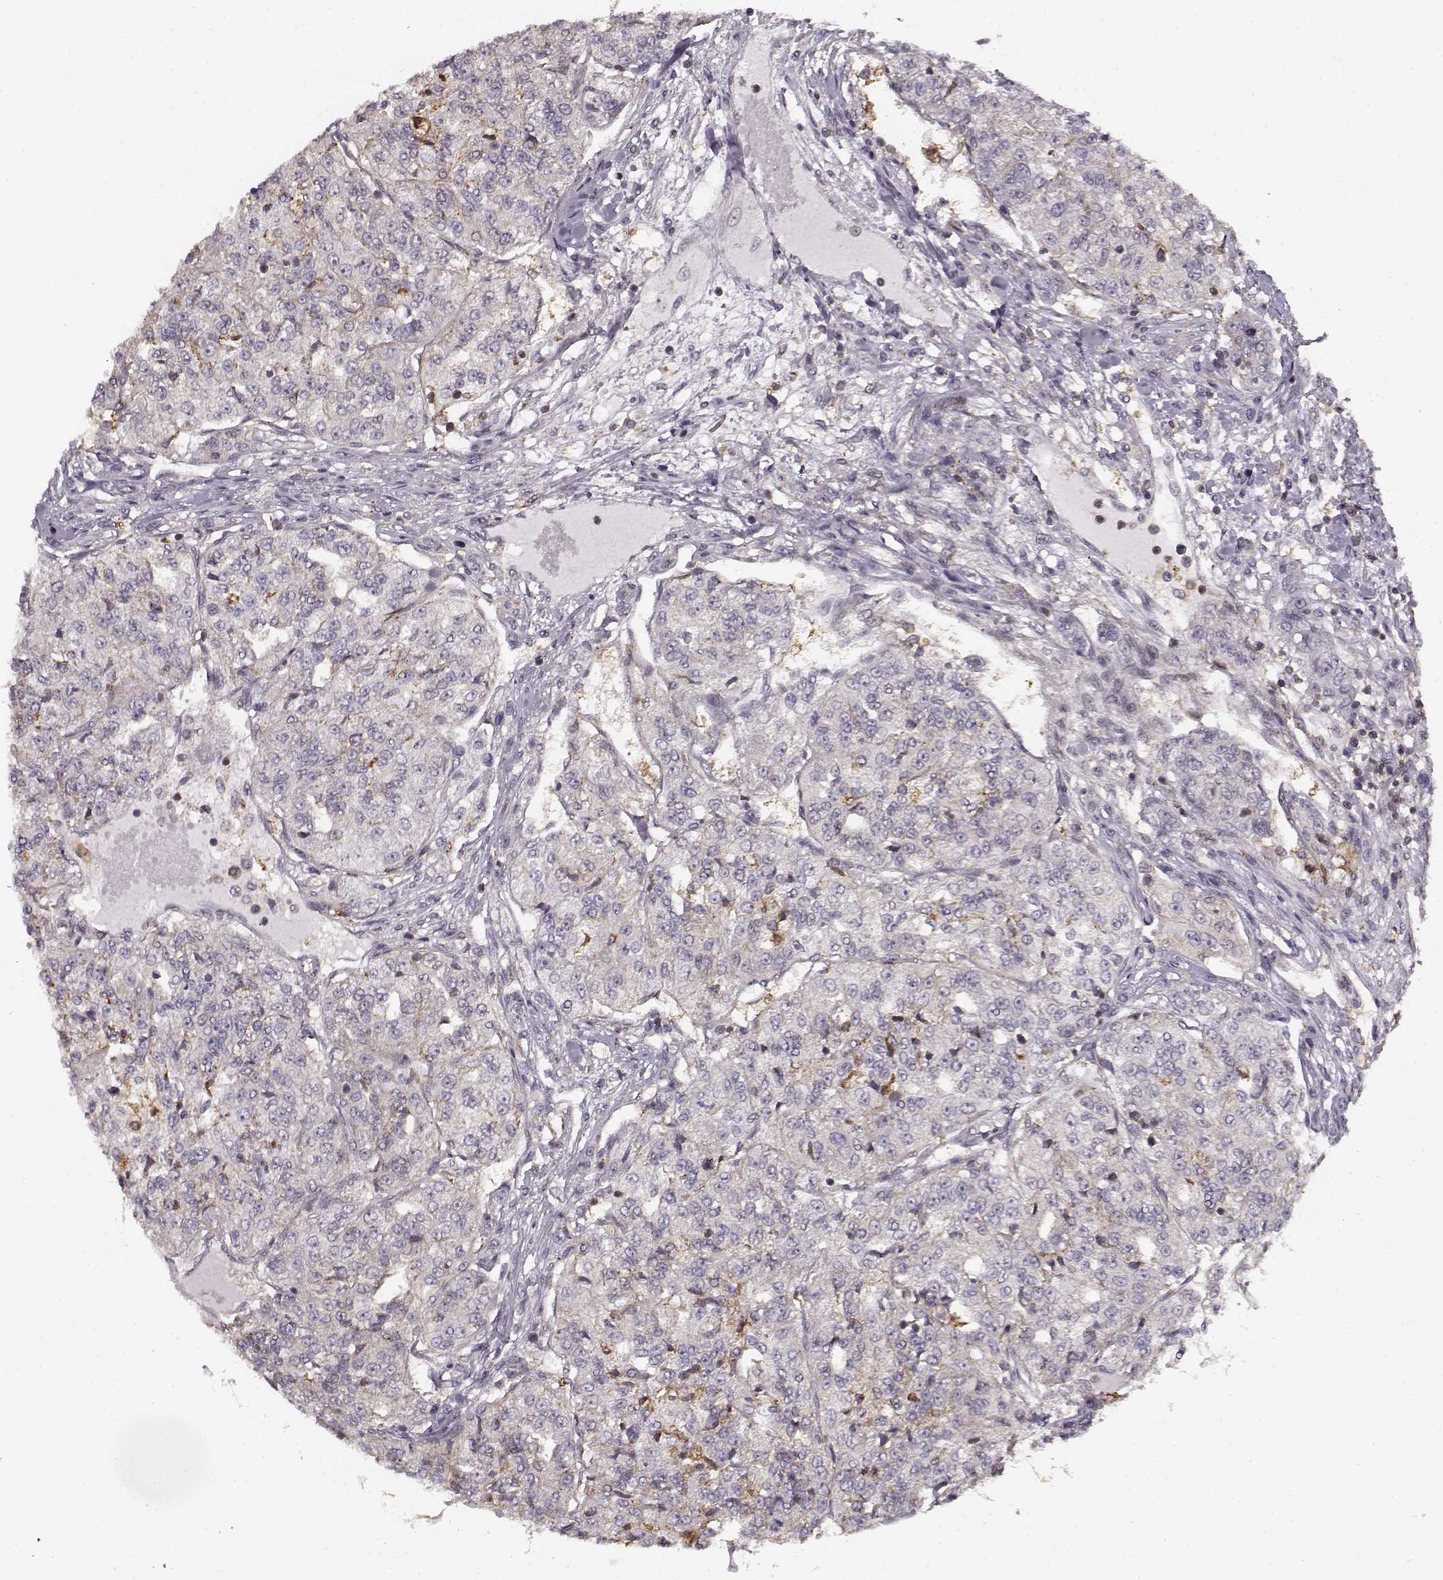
{"staining": {"intensity": "negative", "quantity": "none", "location": "none"}, "tissue": "renal cancer", "cell_type": "Tumor cells", "image_type": "cancer", "snomed": [{"axis": "morphology", "description": "Adenocarcinoma, NOS"}, {"axis": "topography", "description": "Kidney"}], "caption": "Tumor cells are negative for protein expression in human adenocarcinoma (renal).", "gene": "MFSD1", "patient": {"sex": "female", "age": 63}}